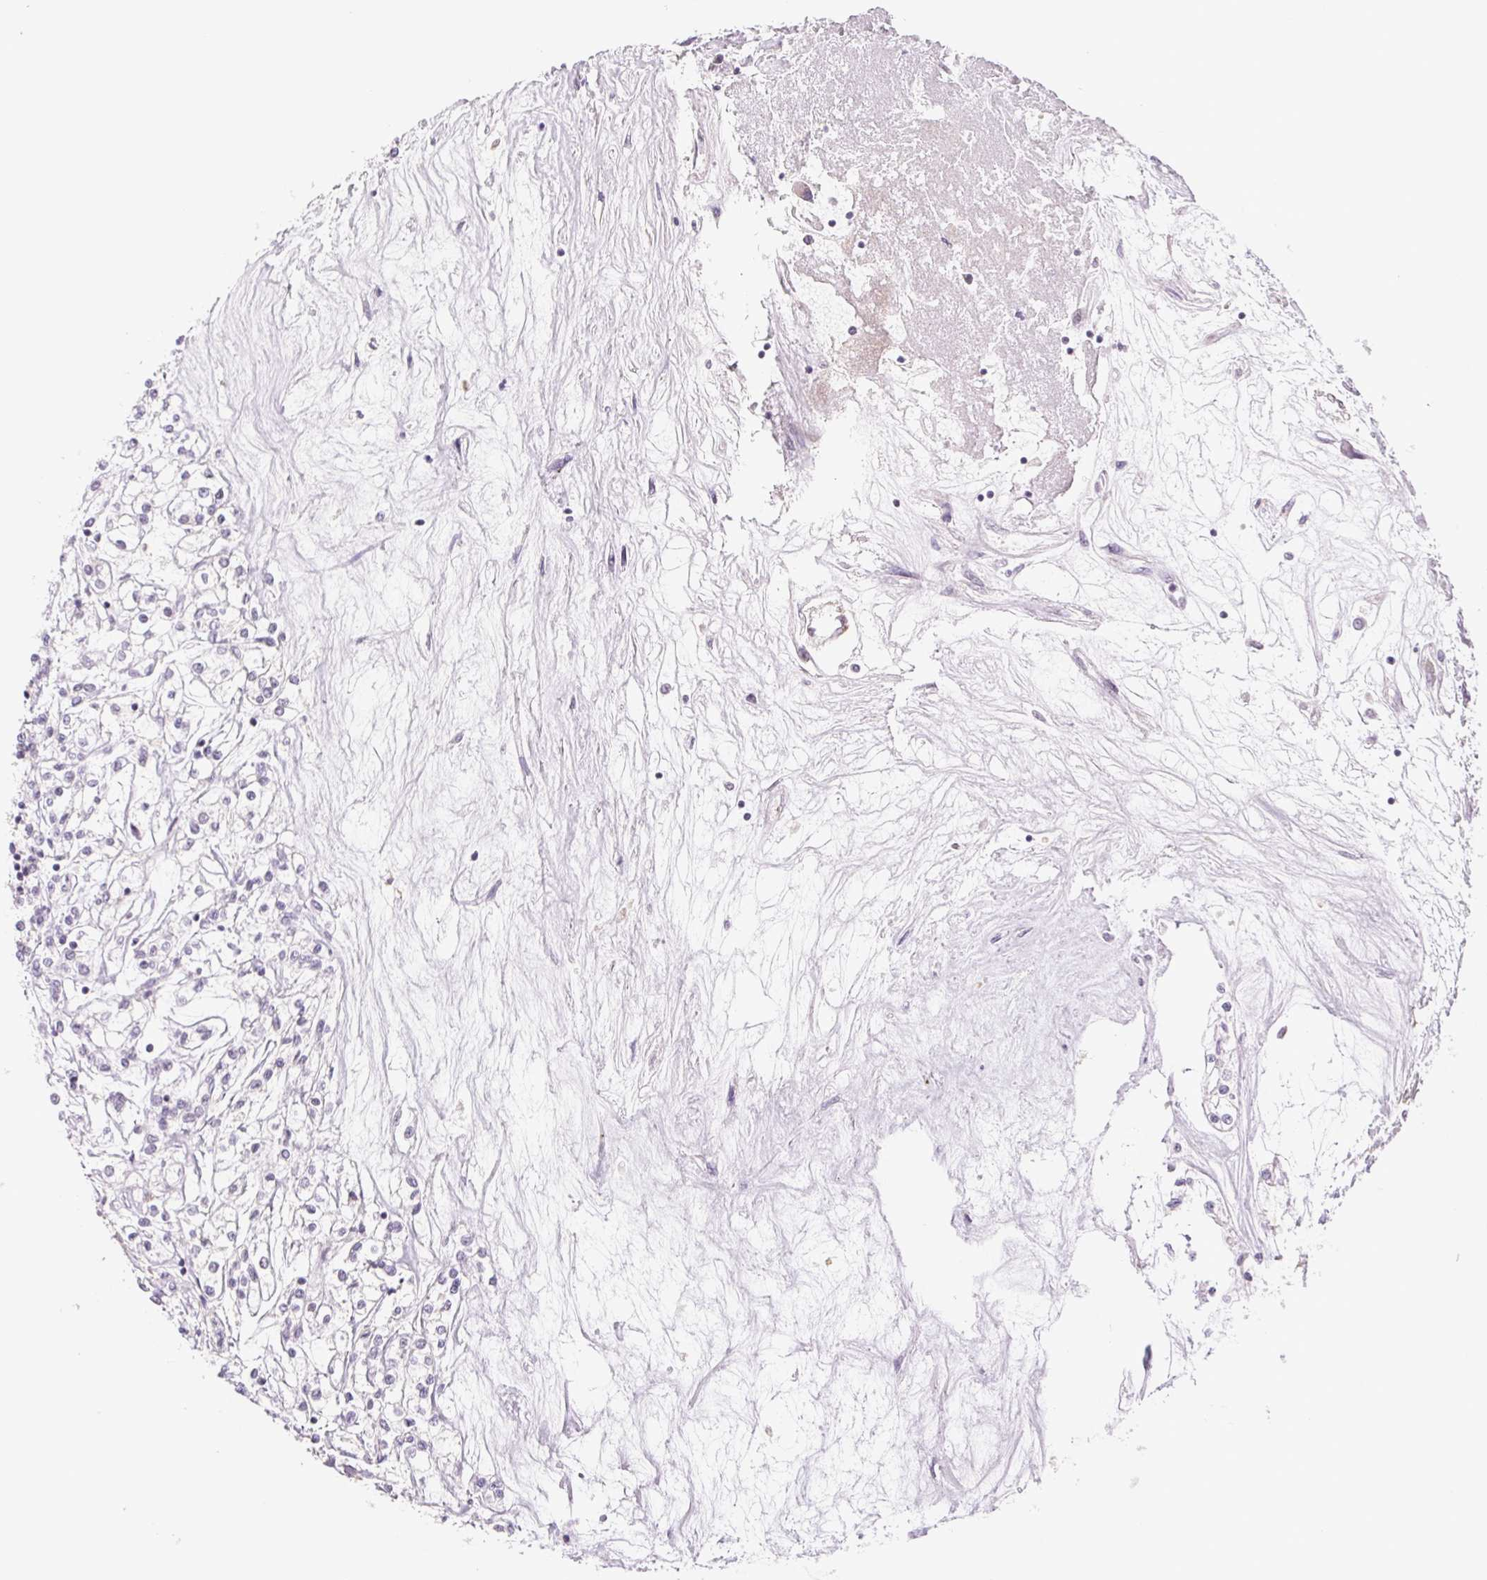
{"staining": {"intensity": "negative", "quantity": "none", "location": "none"}, "tissue": "renal cancer", "cell_type": "Tumor cells", "image_type": "cancer", "snomed": [{"axis": "morphology", "description": "Adenocarcinoma, NOS"}, {"axis": "topography", "description": "Kidney"}], "caption": "The IHC micrograph has no significant staining in tumor cells of renal cancer tissue.", "gene": "CWC25", "patient": {"sex": "female", "age": 59}}